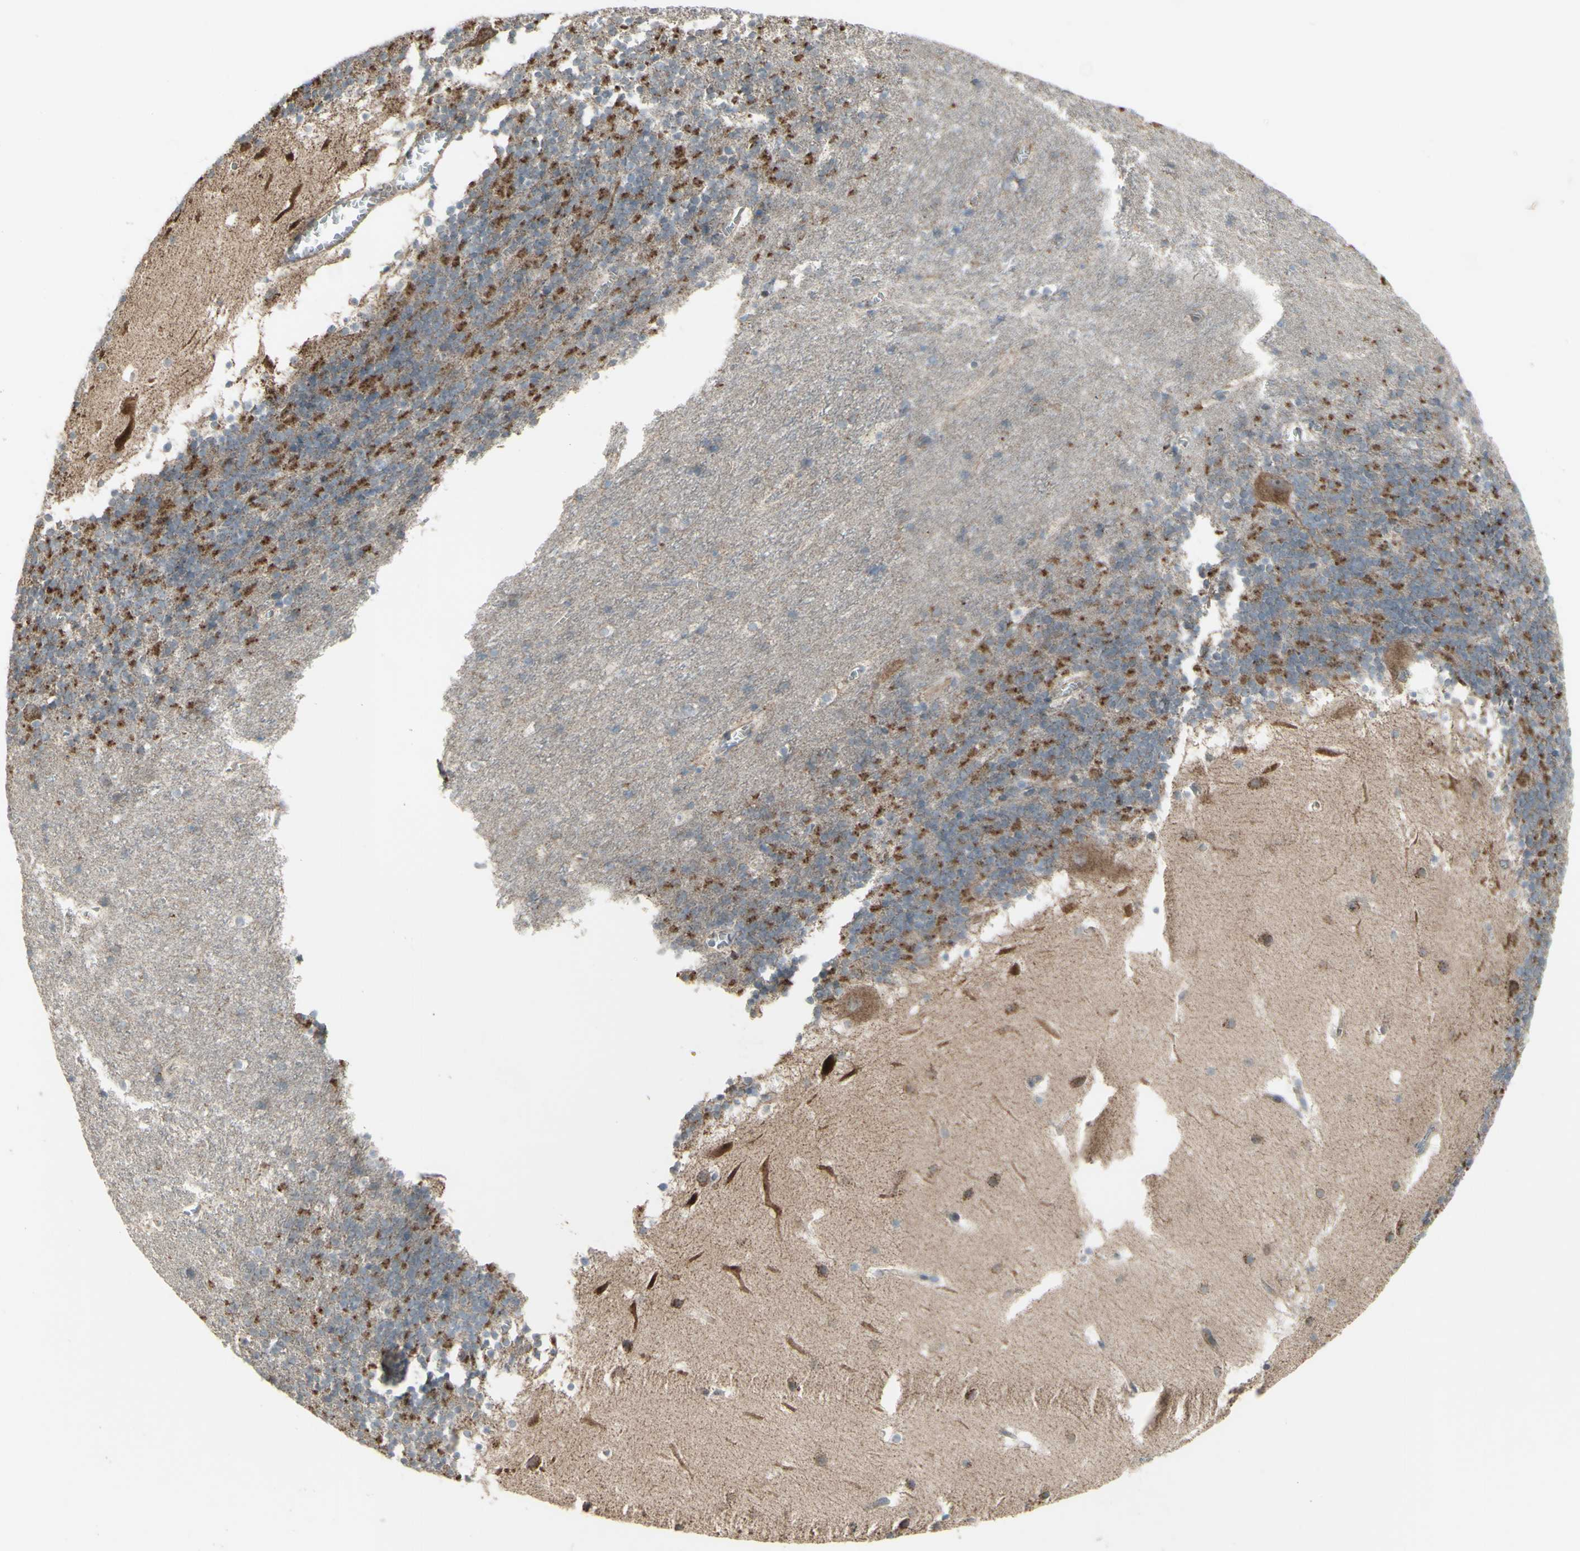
{"staining": {"intensity": "moderate", "quantity": "25%-75%", "location": "cytoplasmic/membranous"}, "tissue": "cerebellum", "cell_type": "Cells in granular layer", "image_type": "normal", "snomed": [{"axis": "morphology", "description": "Normal tissue, NOS"}, {"axis": "topography", "description": "Cerebellum"}], "caption": "Protein staining of unremarkable cerebellum displays moderate cytoplasmic/membranous expression in approximately 25%-75% of cells in granular layer. The staining was performed using DAB (3,3'-diaminobenzidine) to visualize the protein expression in brown, while the nuclei were stained in blue with hematoxylin (Magnification: 20x).", "gene": "GRAMD1B", "patient": {"sex": "male", "age": 45}}